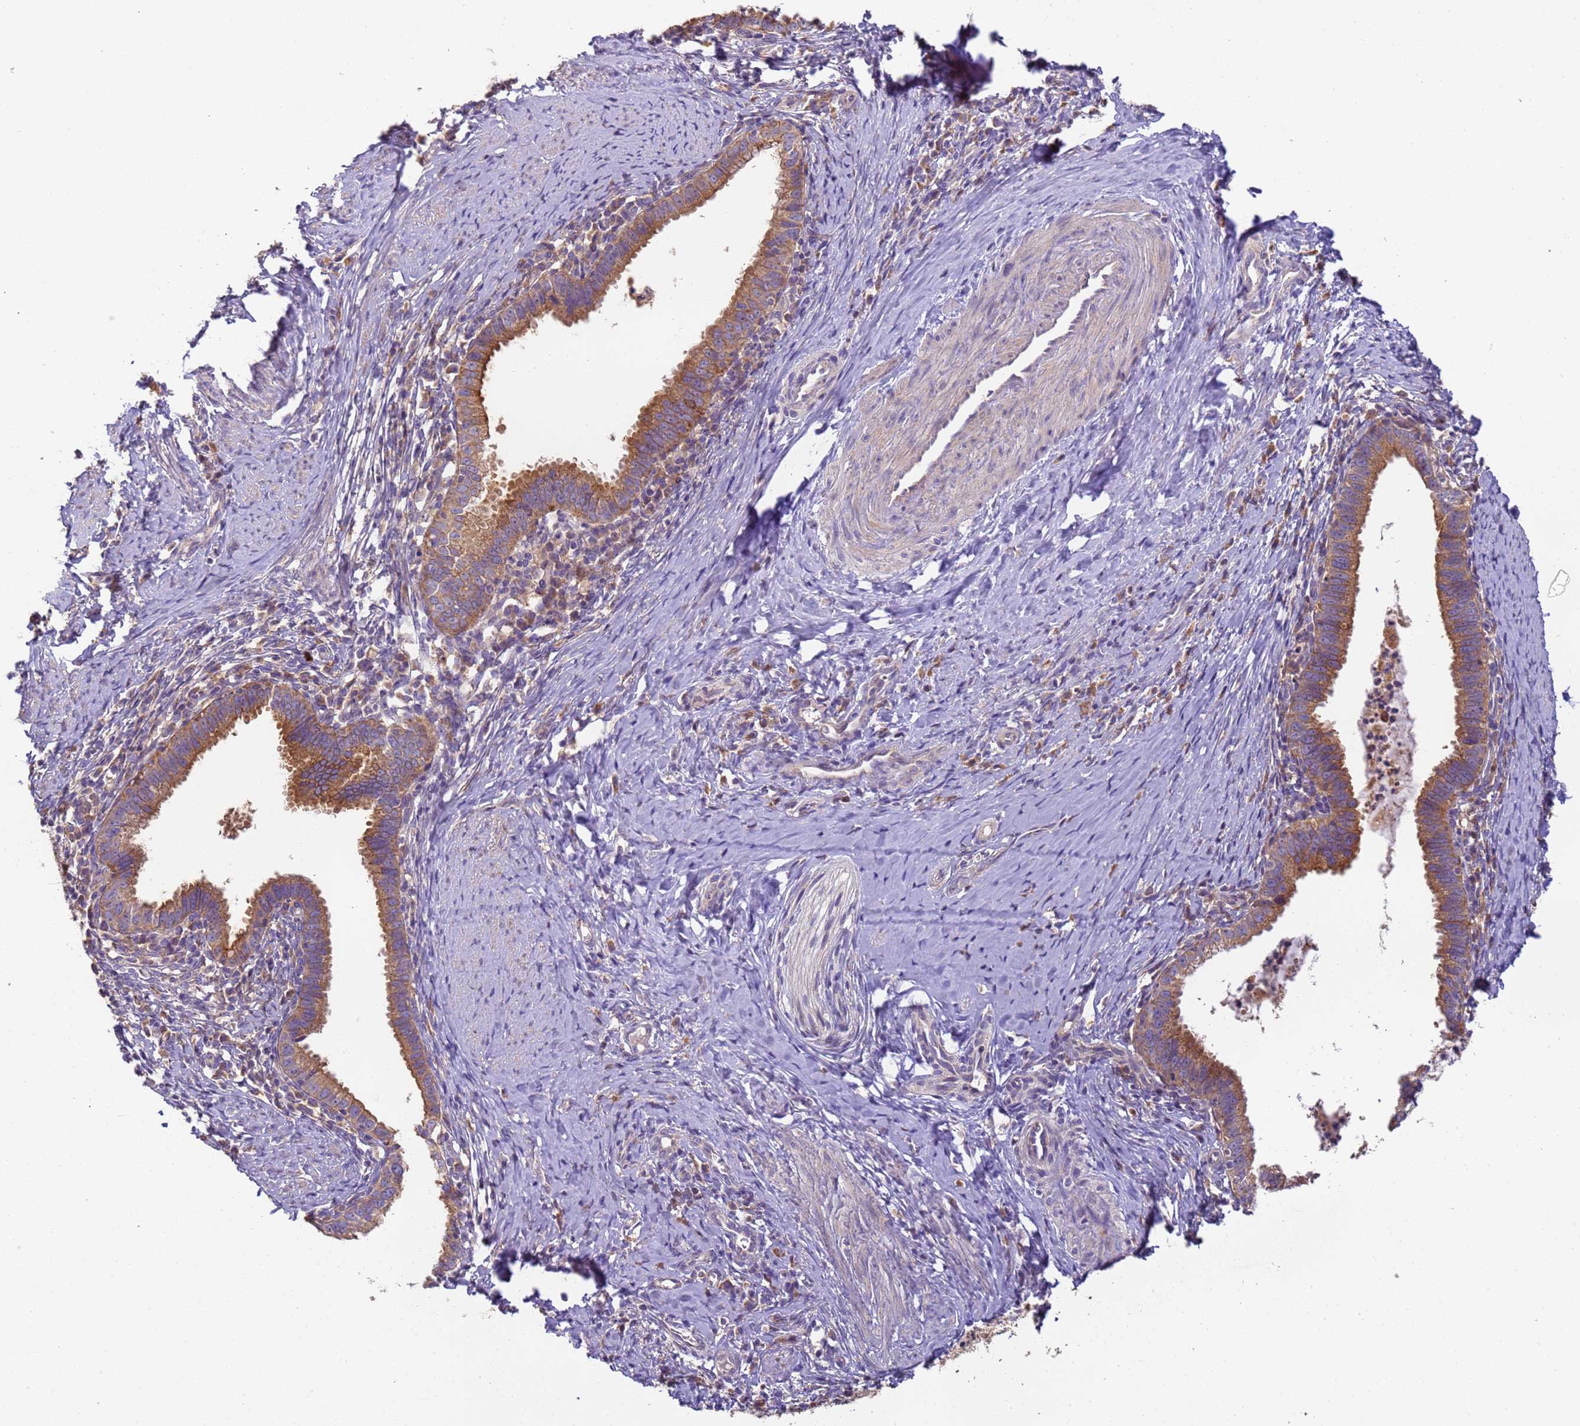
{"staining": {"intensity": "moderate", "quantity": ">75%", "location": "cytoplasmic/membranous"}, "tissue": "cervical cancer", "cell_type": "Tumor cells", "image_type": "cancer", "snomed": [{"axis": "morphology", "description": "Adenocarcinoma, NOS"}, {"axis": "topography", "description": "Cervix"}], "caption": "Immunohistochemistry of human cervical adenocarcinoma reveals medium levels of moderate cytoplasmic/membranous expression in about >75% of tumor cells. (brown staining indicates protein expression, while blue staining denotes nuclei).", "gene": "TIGAR", "patient": {"sex": "female", "age": 36}}